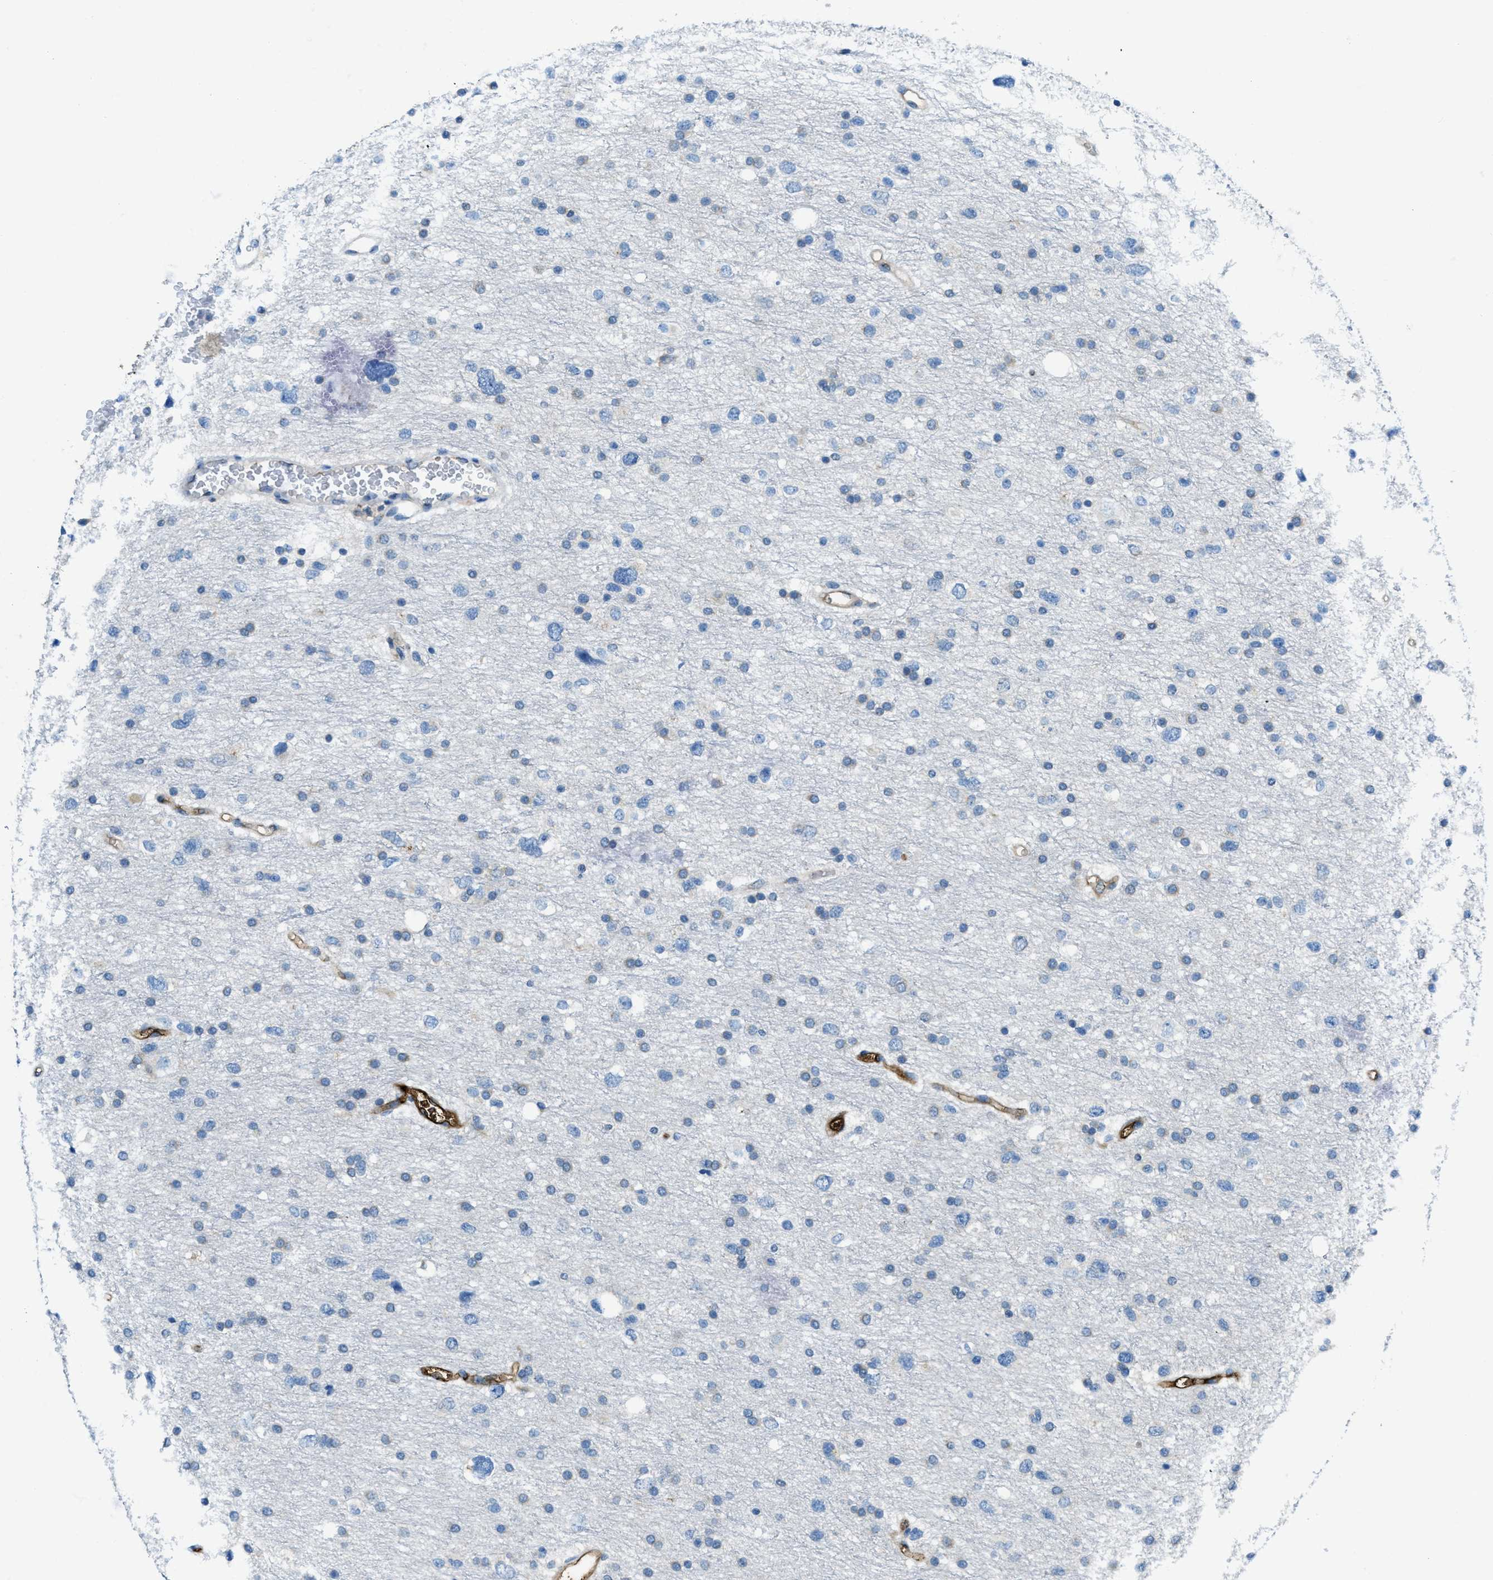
{"staining": {"intensity": "negative", "quantity": "none", "location": "none"}, "tissue": "glioma", "cell_type": "Tumor cells", "image_type": "cancer", "snomed": [{"axis": "morphology", "description": "Glioma, malignant, Low grade"}, {"axis": "topography", "description": "Brain"}], "caption": "This is a photomicrograph of immunohistochemistry (IHC) staining of malignant glioma (low-grade), which shows no expression in tumor cells. The staining was performed using DAB to visualize the protein expression in brown, while the nuclei were stained in blue with hematoxylin (Magnification: 20x).", "gene": "TRIM59", "patient": {"sex": "female", "age": 37}}